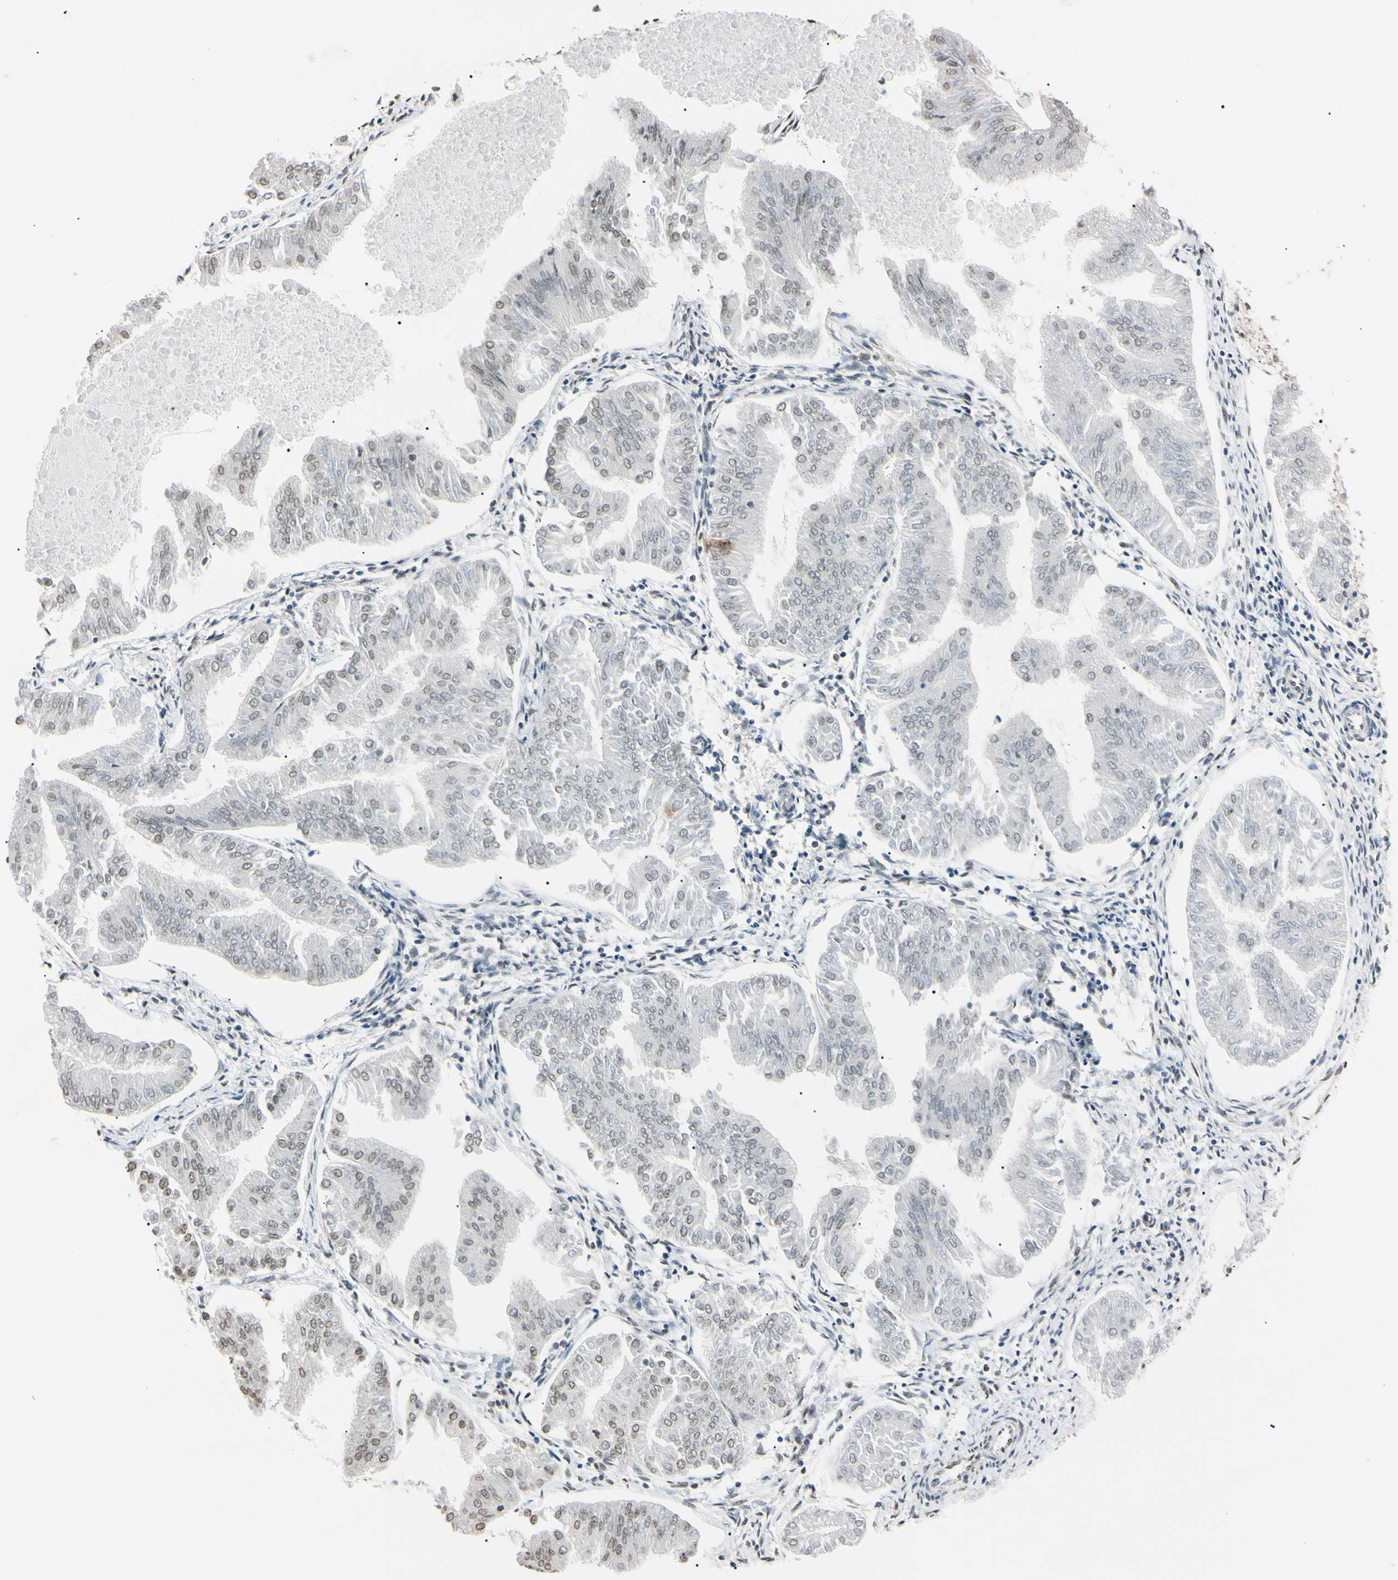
{"staining": {"intensity": "weak", "quantity": "<25%", "location": "nuclear"}, "tissue": "endometrial cancer", "cell_type": "Tumor cells", "image_type": "cancer", "snomed": [{"axis": "morphology", "description": "Adenocarcinoma, NOS"}, {"axis": "topography", "description": "Endometrium"}], "caption": "An IHC photomicrograph of endometrial cancer (adenocarcinoma) is shown. There is no staining in tumor cells of endometrial cancer (adenocarcinoma). (Immunohistochemistry (ihc), brightfield microscopy, high magnification).", "gene": "CDC45", "patient": {"sex": "female", "age": 53}}